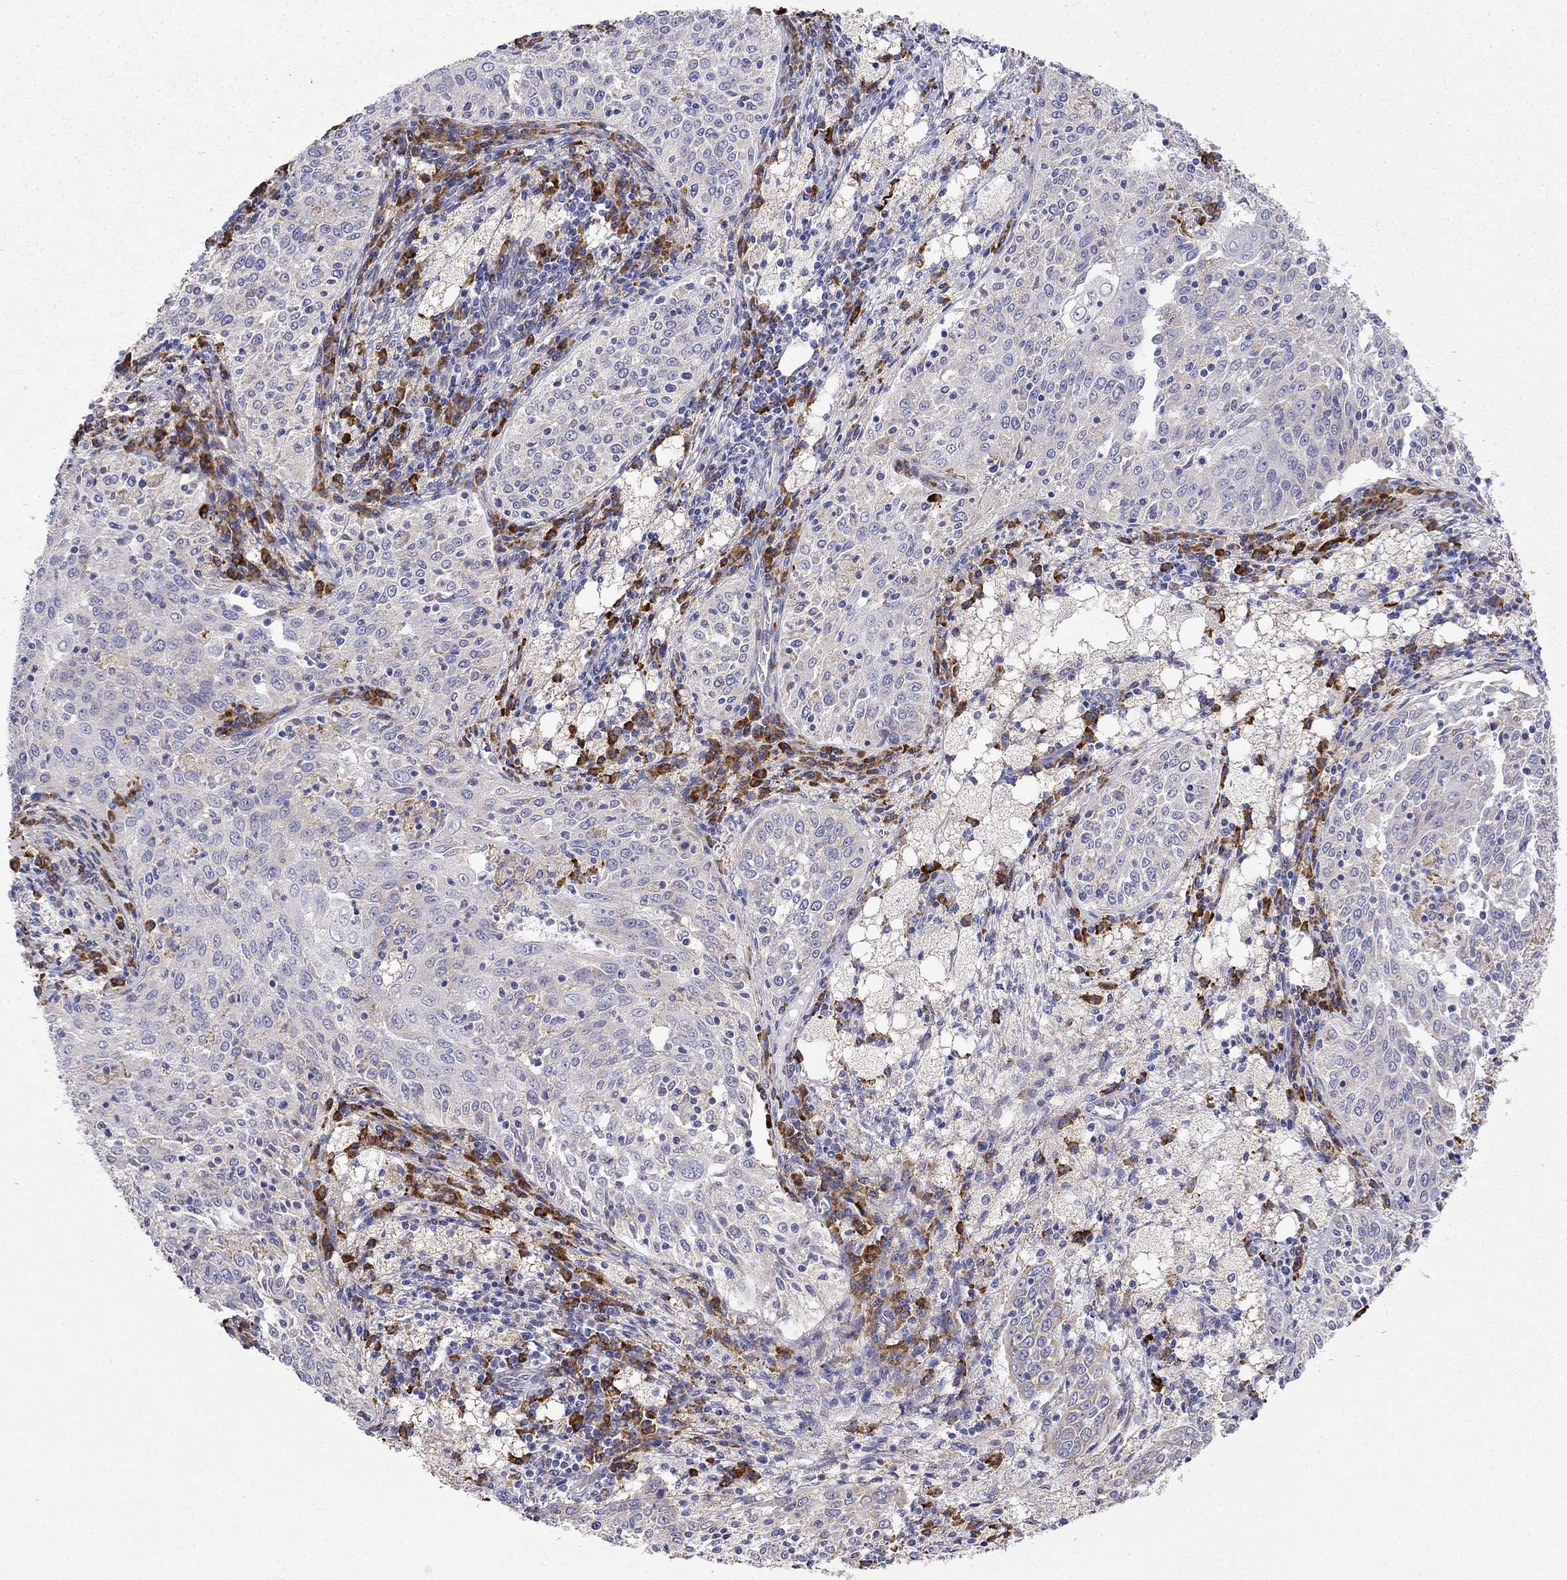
{"staining": {"intensity": "negative", "quantity": "none", "location": "none"}, "tissue": "cervical cancer", "cell_type": "Tumor cells", "image_type": "cancer", "snomed": [{"axis": "morphology", "description": "Squamous cell carcinoma, NOS"}, {"axis": "topography", "description": "Cervix"}], "caption": "Tumor cells are negative for protein expression in human squamous cell carcinoma (cervical). (Brightfield microscopy of DAB IHC at high magnification).", "gene": "LONRF2", "patient": {"sex": "female", "age": 41}}